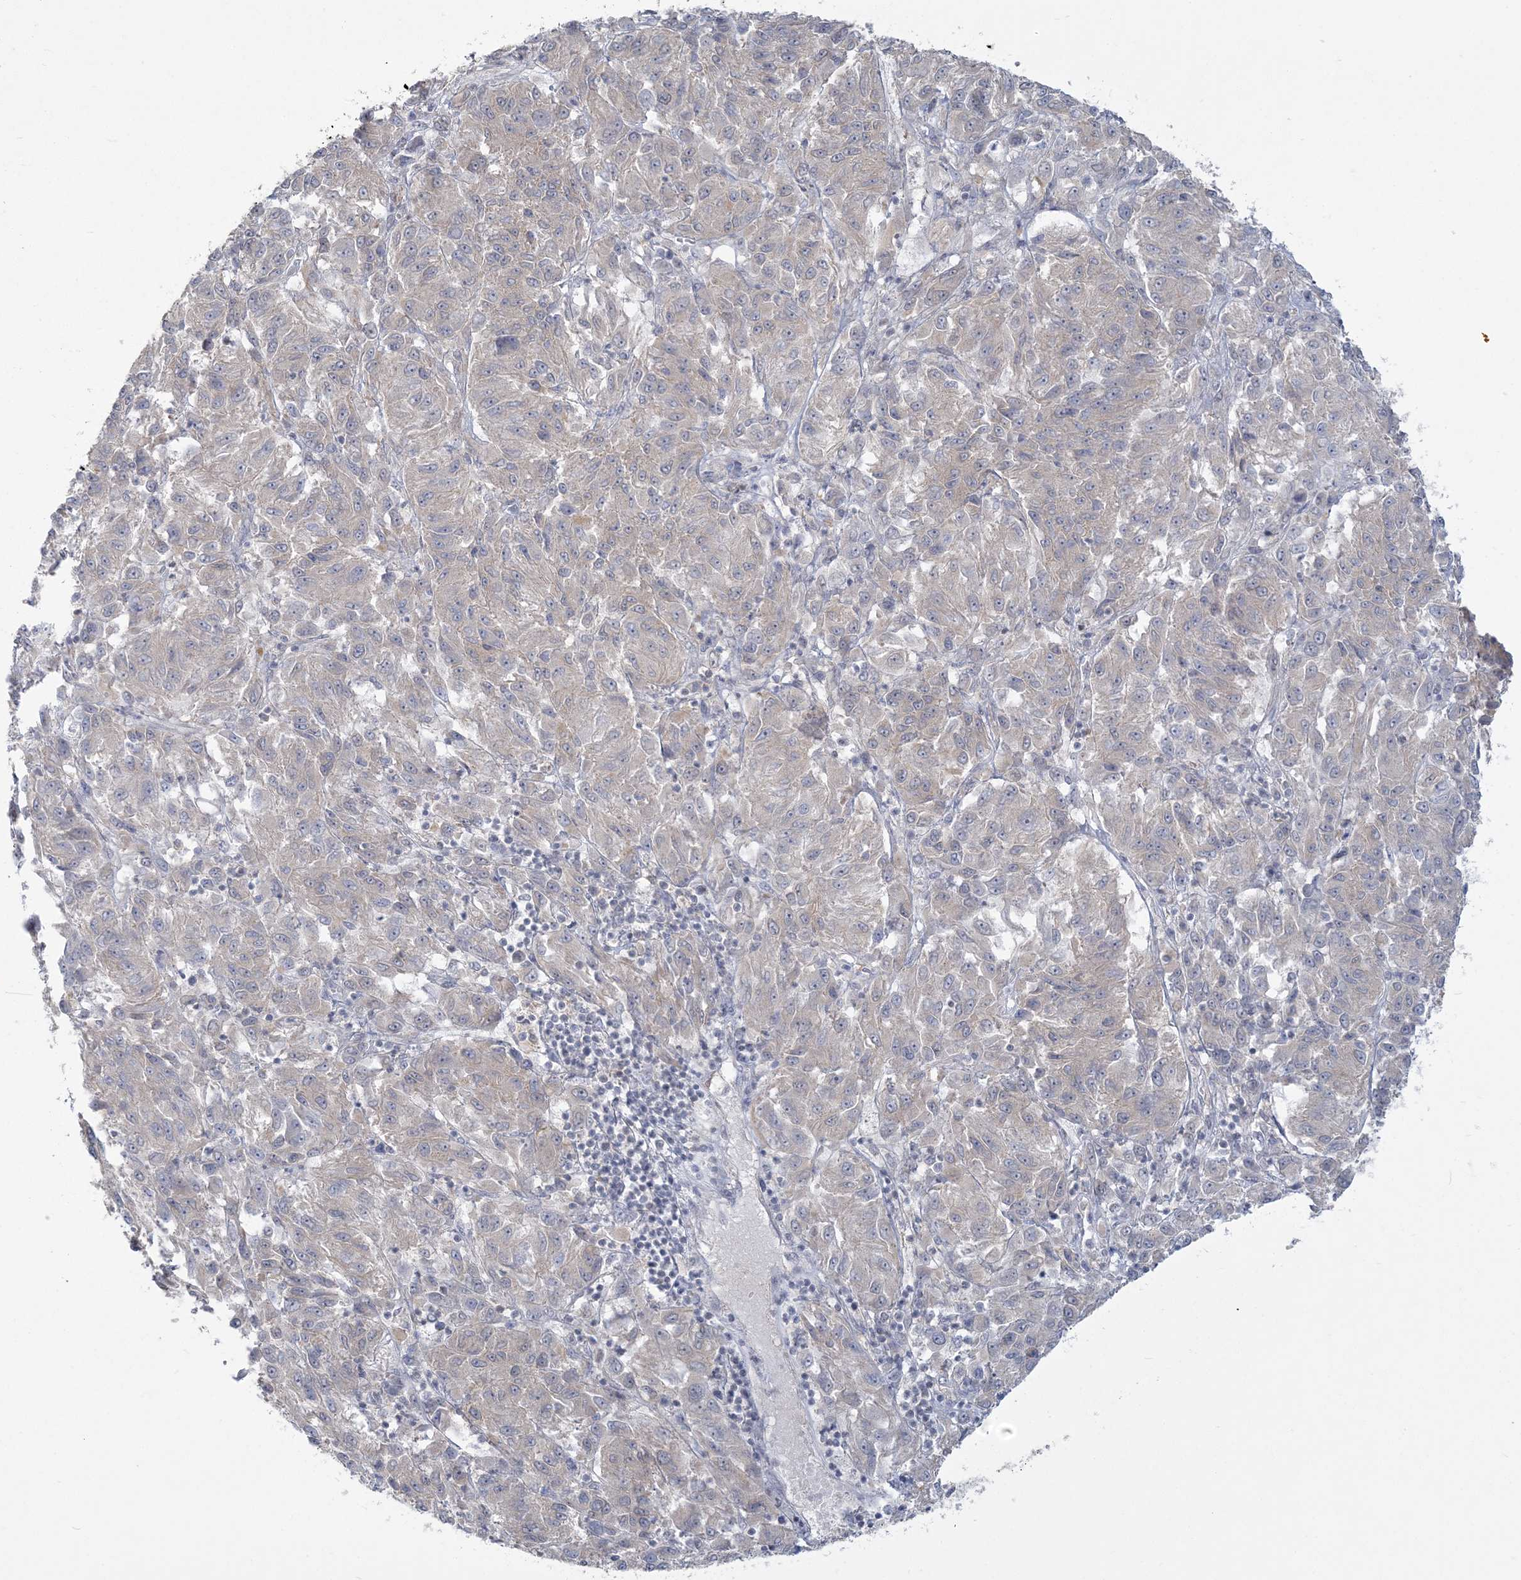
{"staining": {"intensity": "negative", "quantity": "none", "location": "none"}, "tissue": "melanoma", "cell_type": "Tumor cells", "image_type": "cancer", "snomed": [{"axis": "morphology", "description": "Malignant melanoma, Metastatic site"}, {"axis": "topography", "description": "Lung"}], "caption": "An IHC micrograph of malignant melanoma (metastatic site) is shown. There is no staining in tumor cells of malignant melanoma (metastatic site).", "gene": "ANKS1A", "patient": {"sex": "male", "age": 64}}